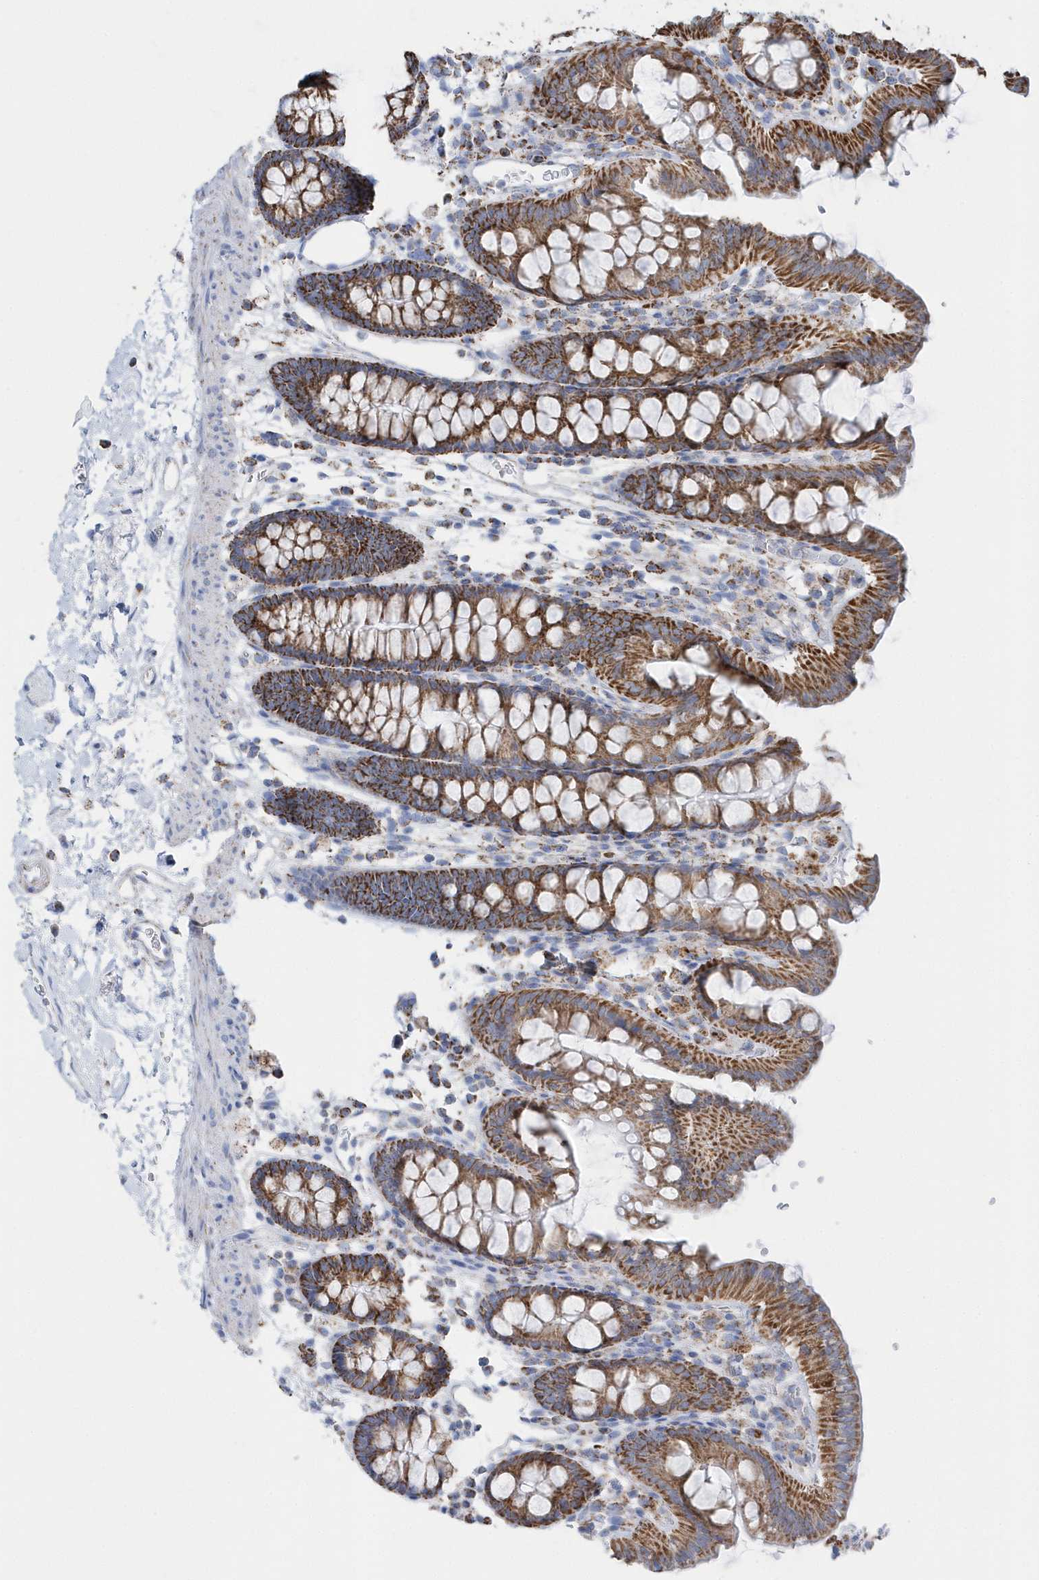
{"staining": {"intensity": "negative", "quantity": "none", "location": "none"}, "tissue": "colon", "cell_type": "Endothelial cells", "image_type": "normal", "snomed": [{"axis": "morphology", "description": "Normal tissue, NOS"}, {"axis": "topography", "description": "Colon"}], "caption": "Immunohistochemistry (IHC) image of unremarkable colon: colon stained with DAB (3,3'-diaminobenzidine) reveals no significant protein staining in endothelial cells. (Immunohistochemistry (IHC), brightfield microscopy, high magnification).", "gene": "TMCO6", "patient": {"sex": "male", "age": 75}}